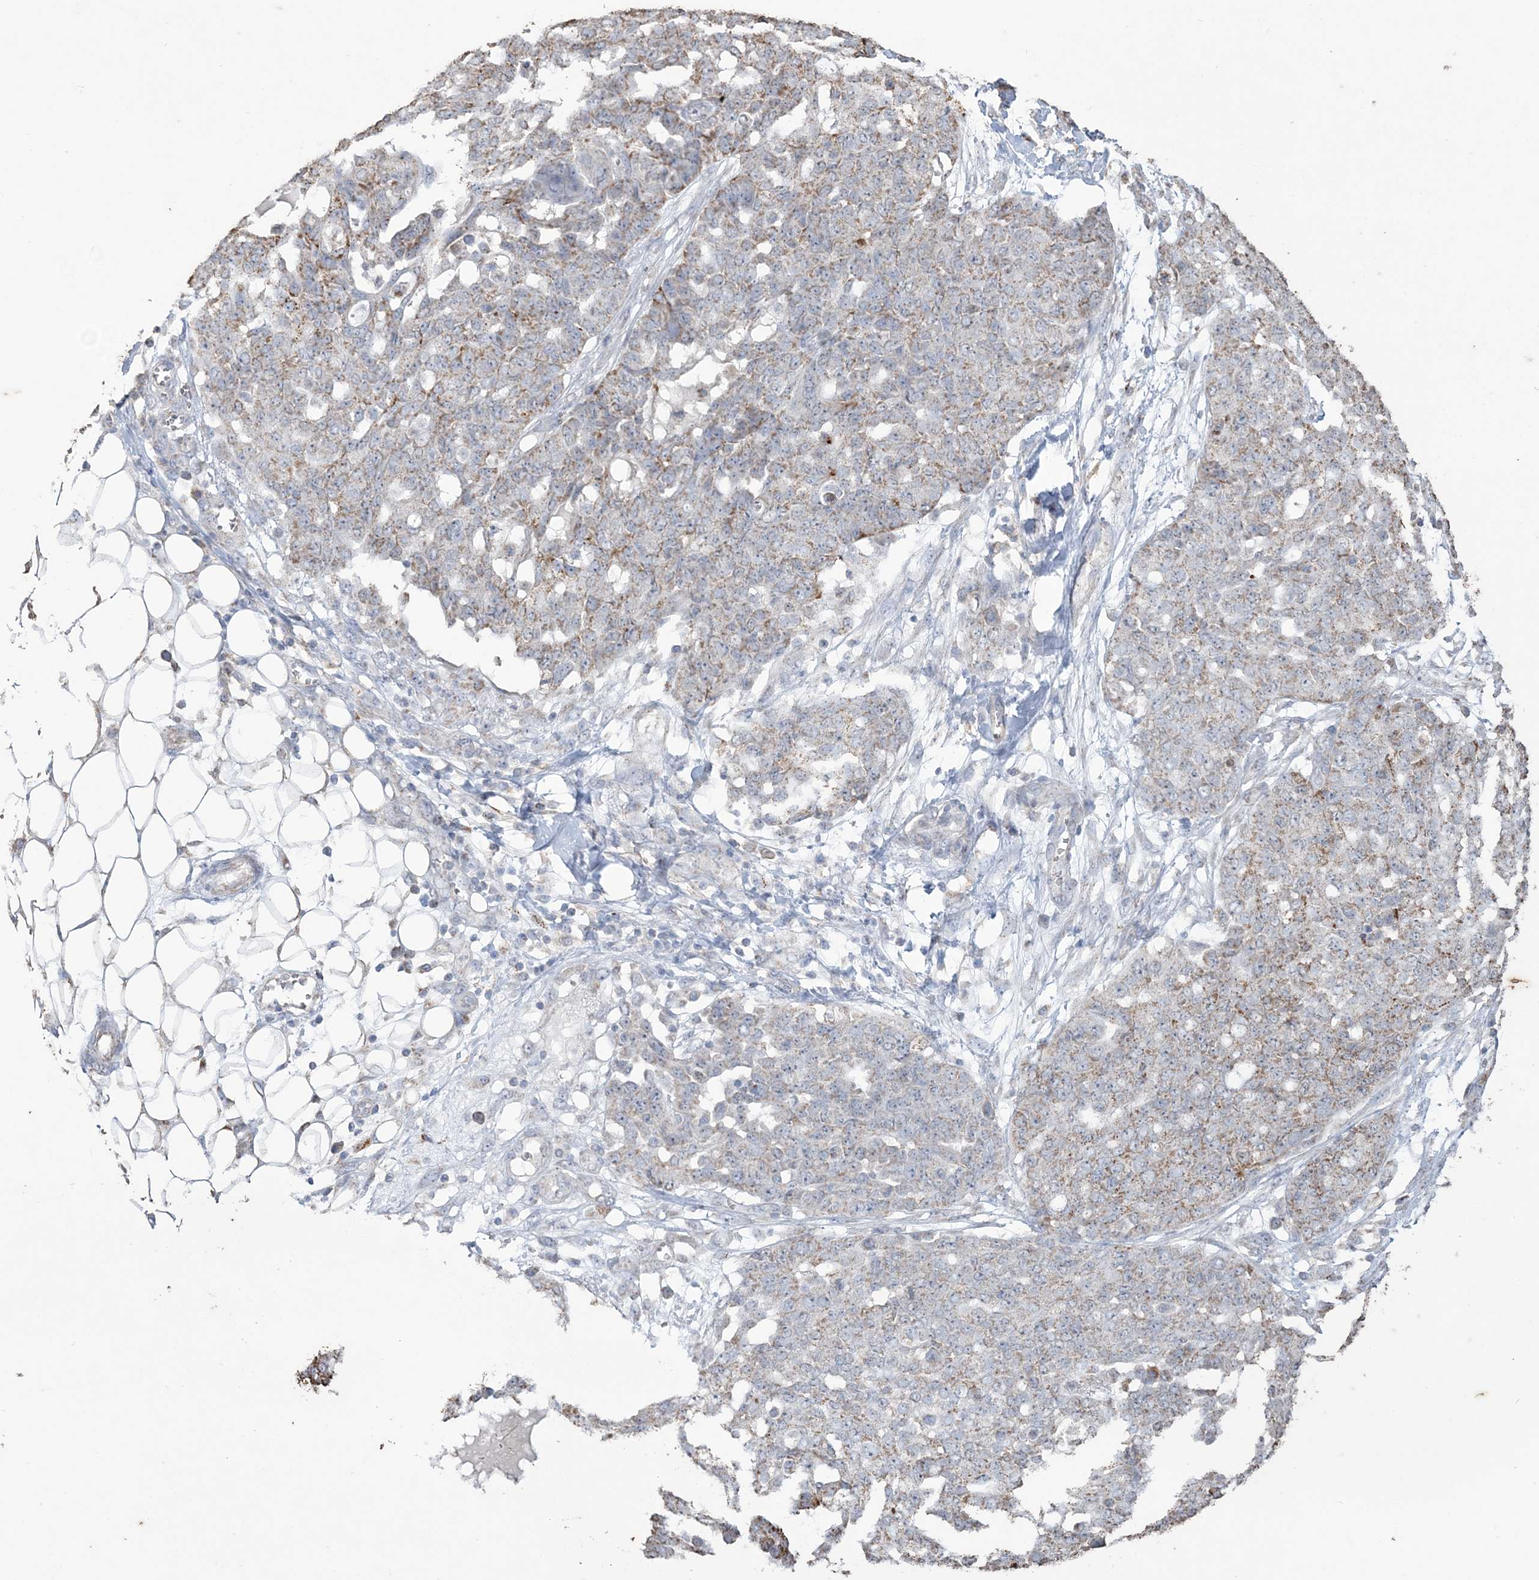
{"staining": {"intensity": "moderate", "quantity": "25%-75%", "location": "cytoplasmic/membranous"}, "tissue": "ovarian cancer", "cell_type": "Tumor cells", "image_type": "cancer", "snomed": [{"axis": "morphology", "description": "Cystadenocarcinoma, serous, NOS"}, {"axis": "topography", "description": "Soft tissue"}, {"axis": "topography", "description": "Ovary"}], "caption": "DAB (3,3'-diaminobenzidine) immunohistochemical staining of human ovarian serous cystadenocarcinoma displays moderate cytoplasmic/membranous protein staining in approximately 25%-75% of tumor cells.", "gene": "SFMBT2", "patient": {"sex": "female", "age": 57}}